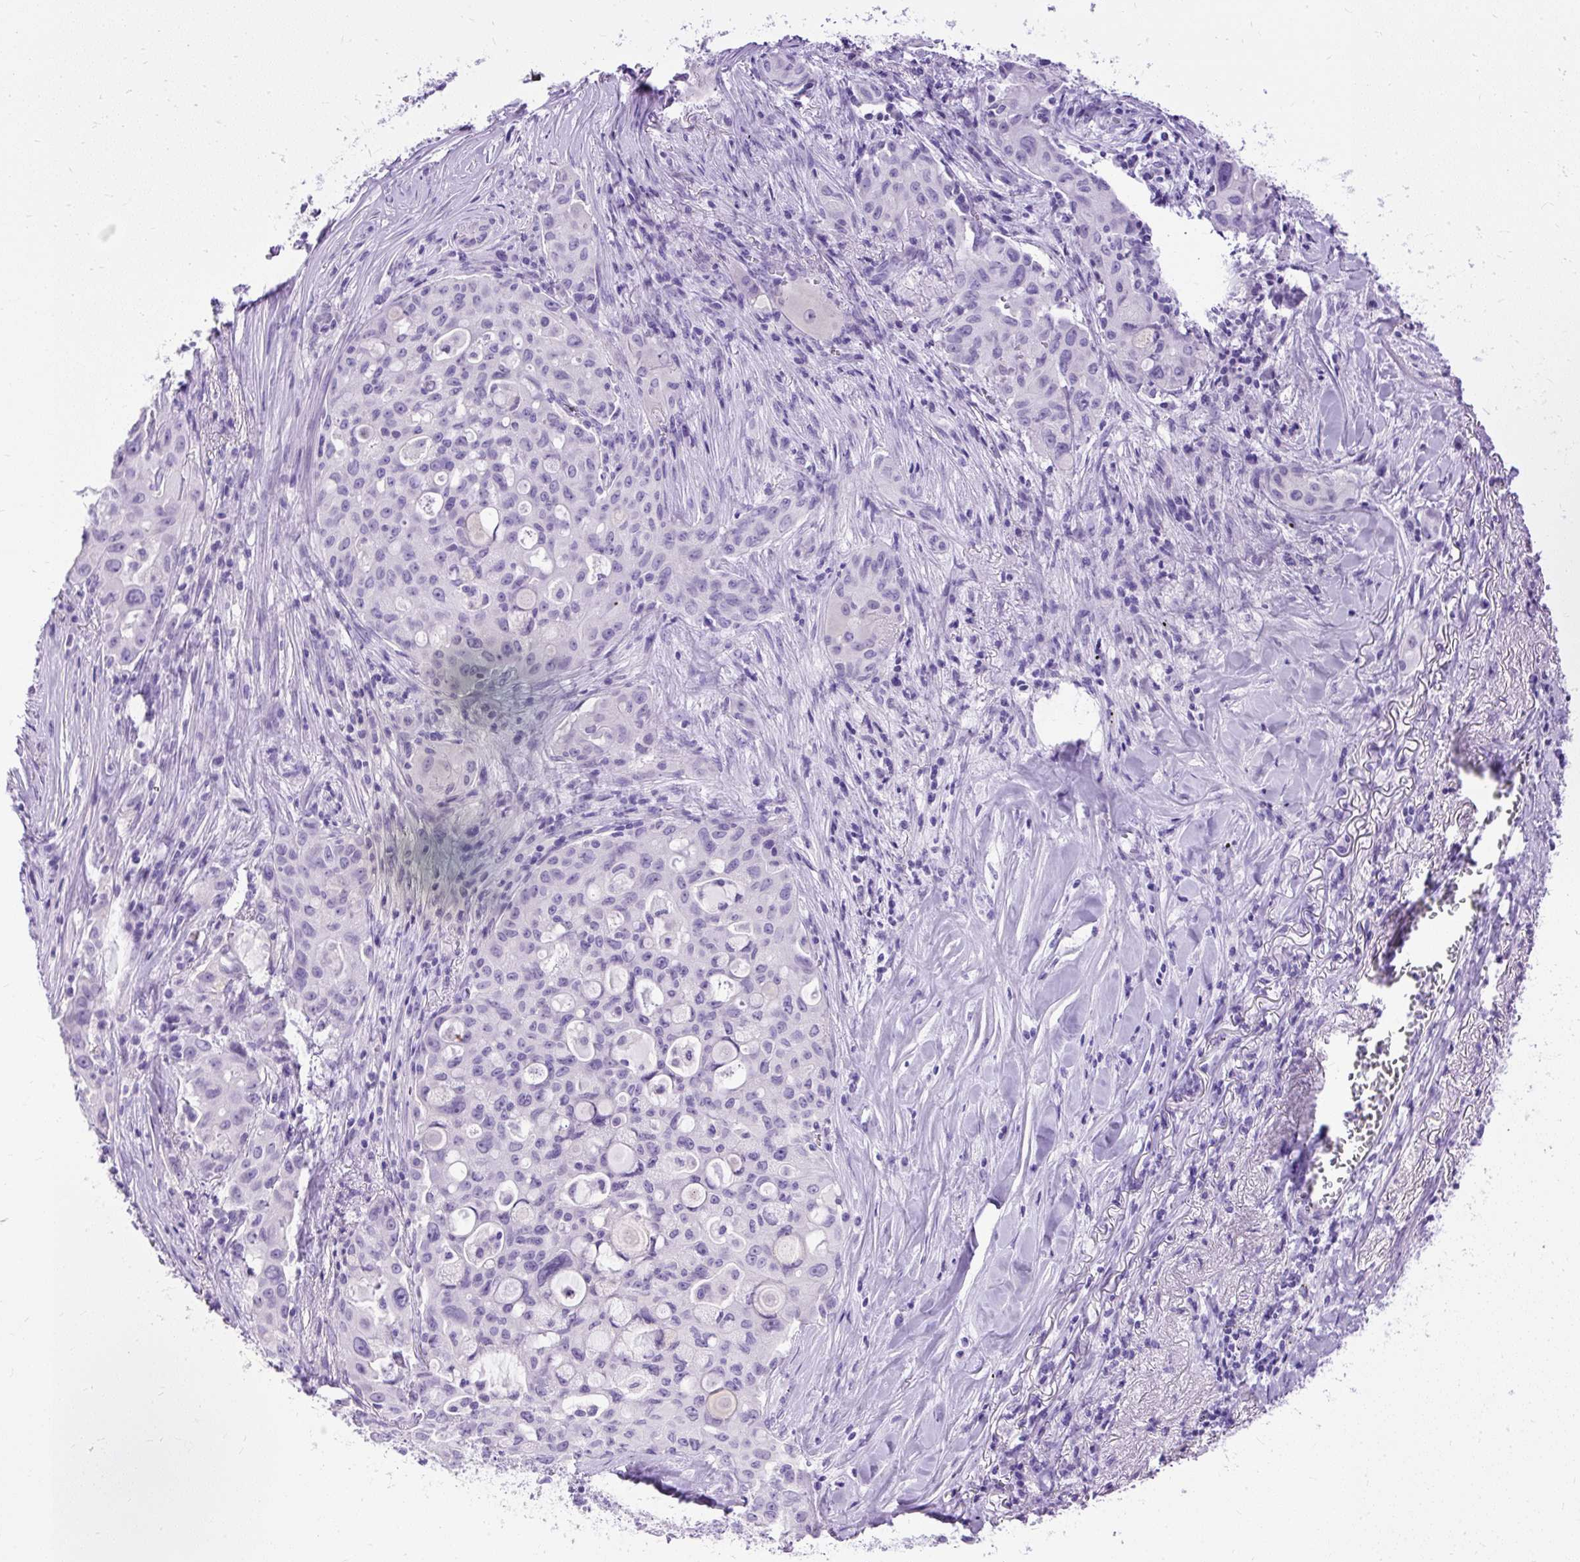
{"staining": {"intensity": "negative", "quantity": "none", "location": "none"}, "tissue": "lung cancer", "cell_type": "Tumor cells", "image_type": "cancer", "snomed": [{"axis": "morphology", "description": "Adenocarcinoma, NOS"}, {"axis": "topography", "description": "Lung"}], "caption": "Lung cancer (adenocarcinoma) stained for a protein using IHC demonstrates no positivity tumor cells.", "gene": "HEY1", "patient": {"sex": "female", "age": 44}}